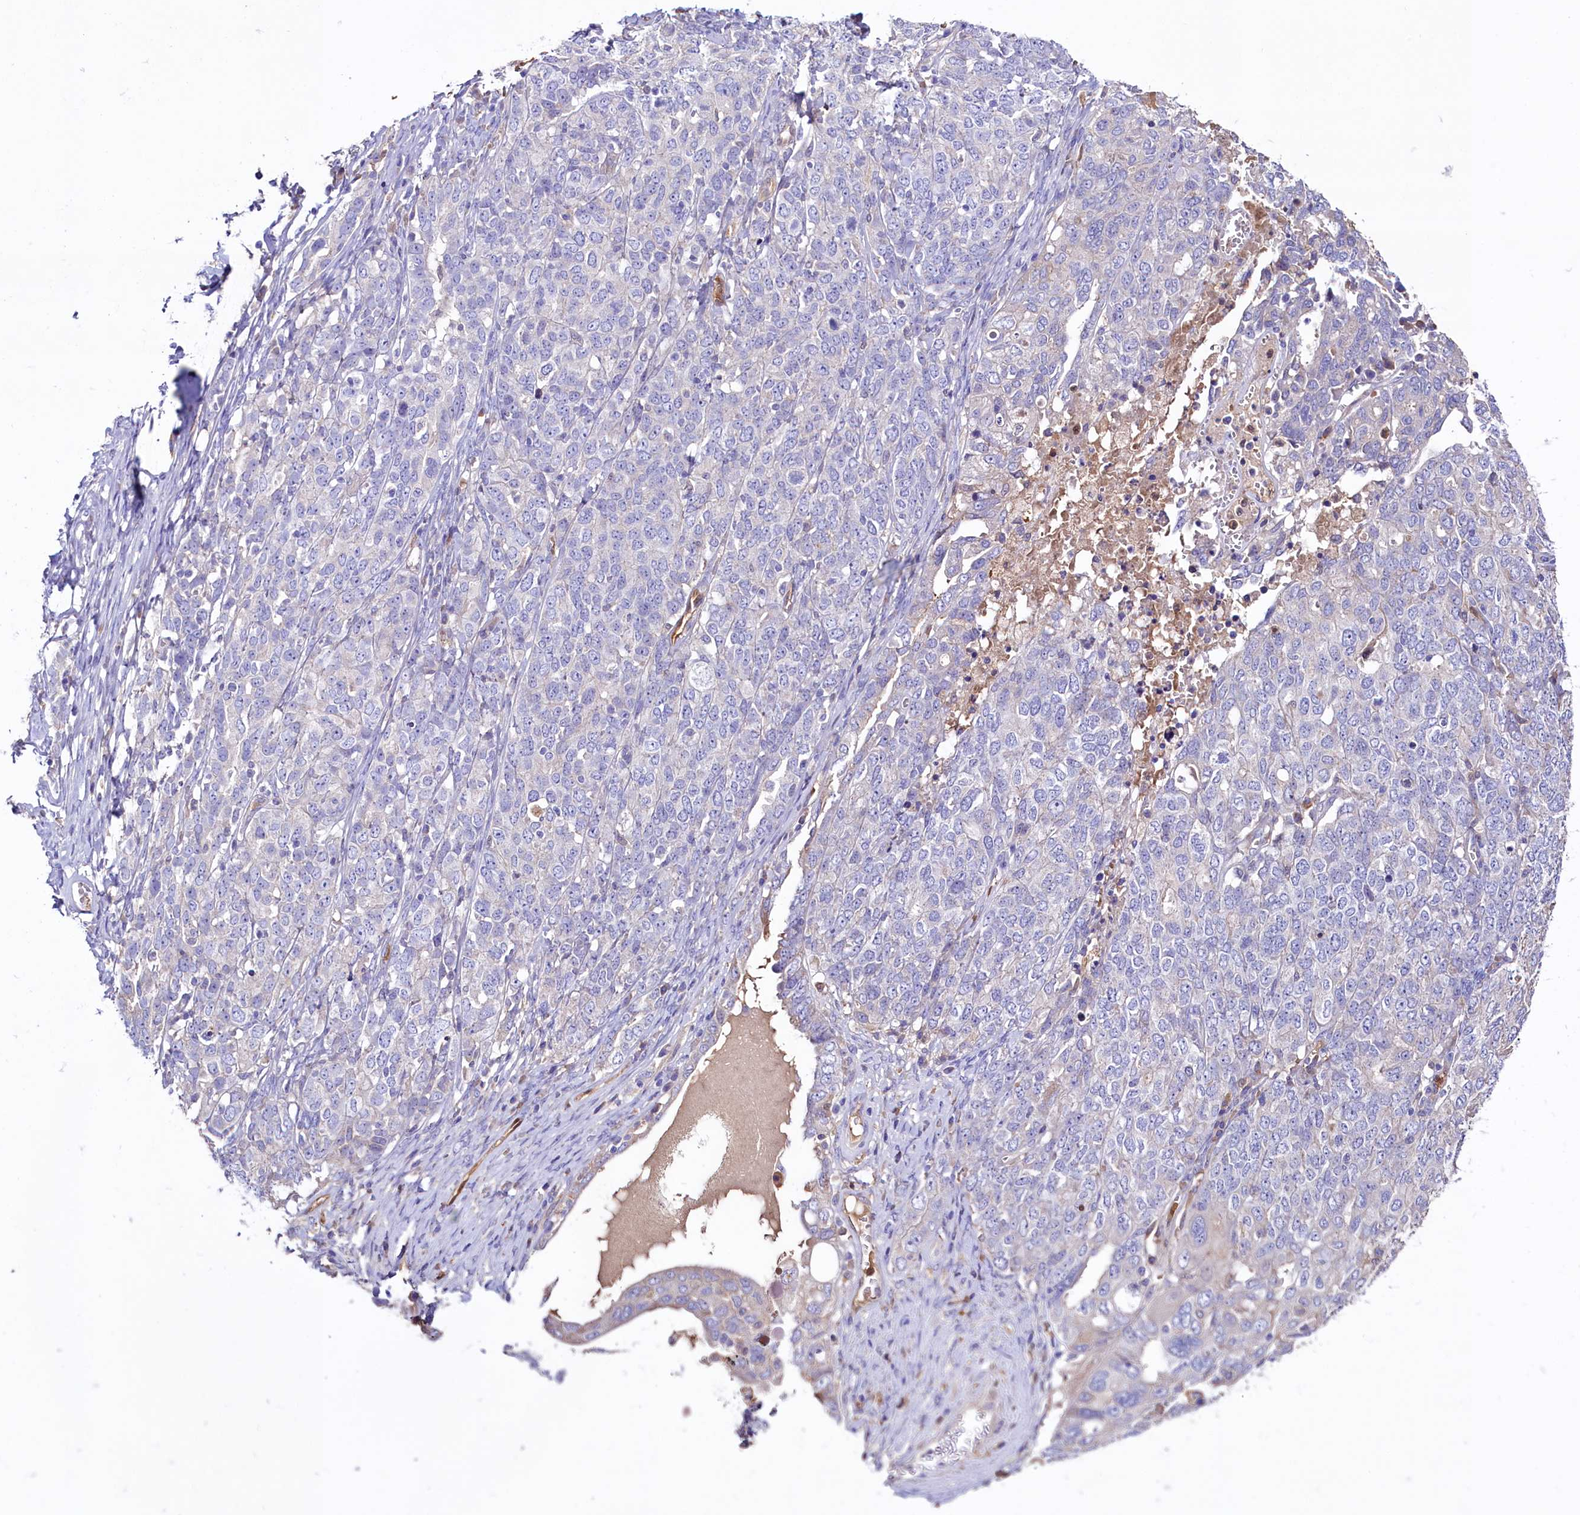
{"staining": {"intensity": "negative", "quantity": "none", "location": "none"}, "tissue": "ovarian cancer", "cell_type": "Tumor cells", "image_type": "cancer", "snomed": [{"axis": "morphology", "description": "Carcinoma, endometroid"}, {"axis": "topography", "description": "Ovary"}], "caption": "Tumor cells are negative for brown protein staining in ovarian cancer. (DAB (3,3'-diaminobenzidine) immunohistochemistry (IHC) with hematoxylin counter stain).", "gene": "IL17RD", "patient": {"sex": "female", "age": 62}}